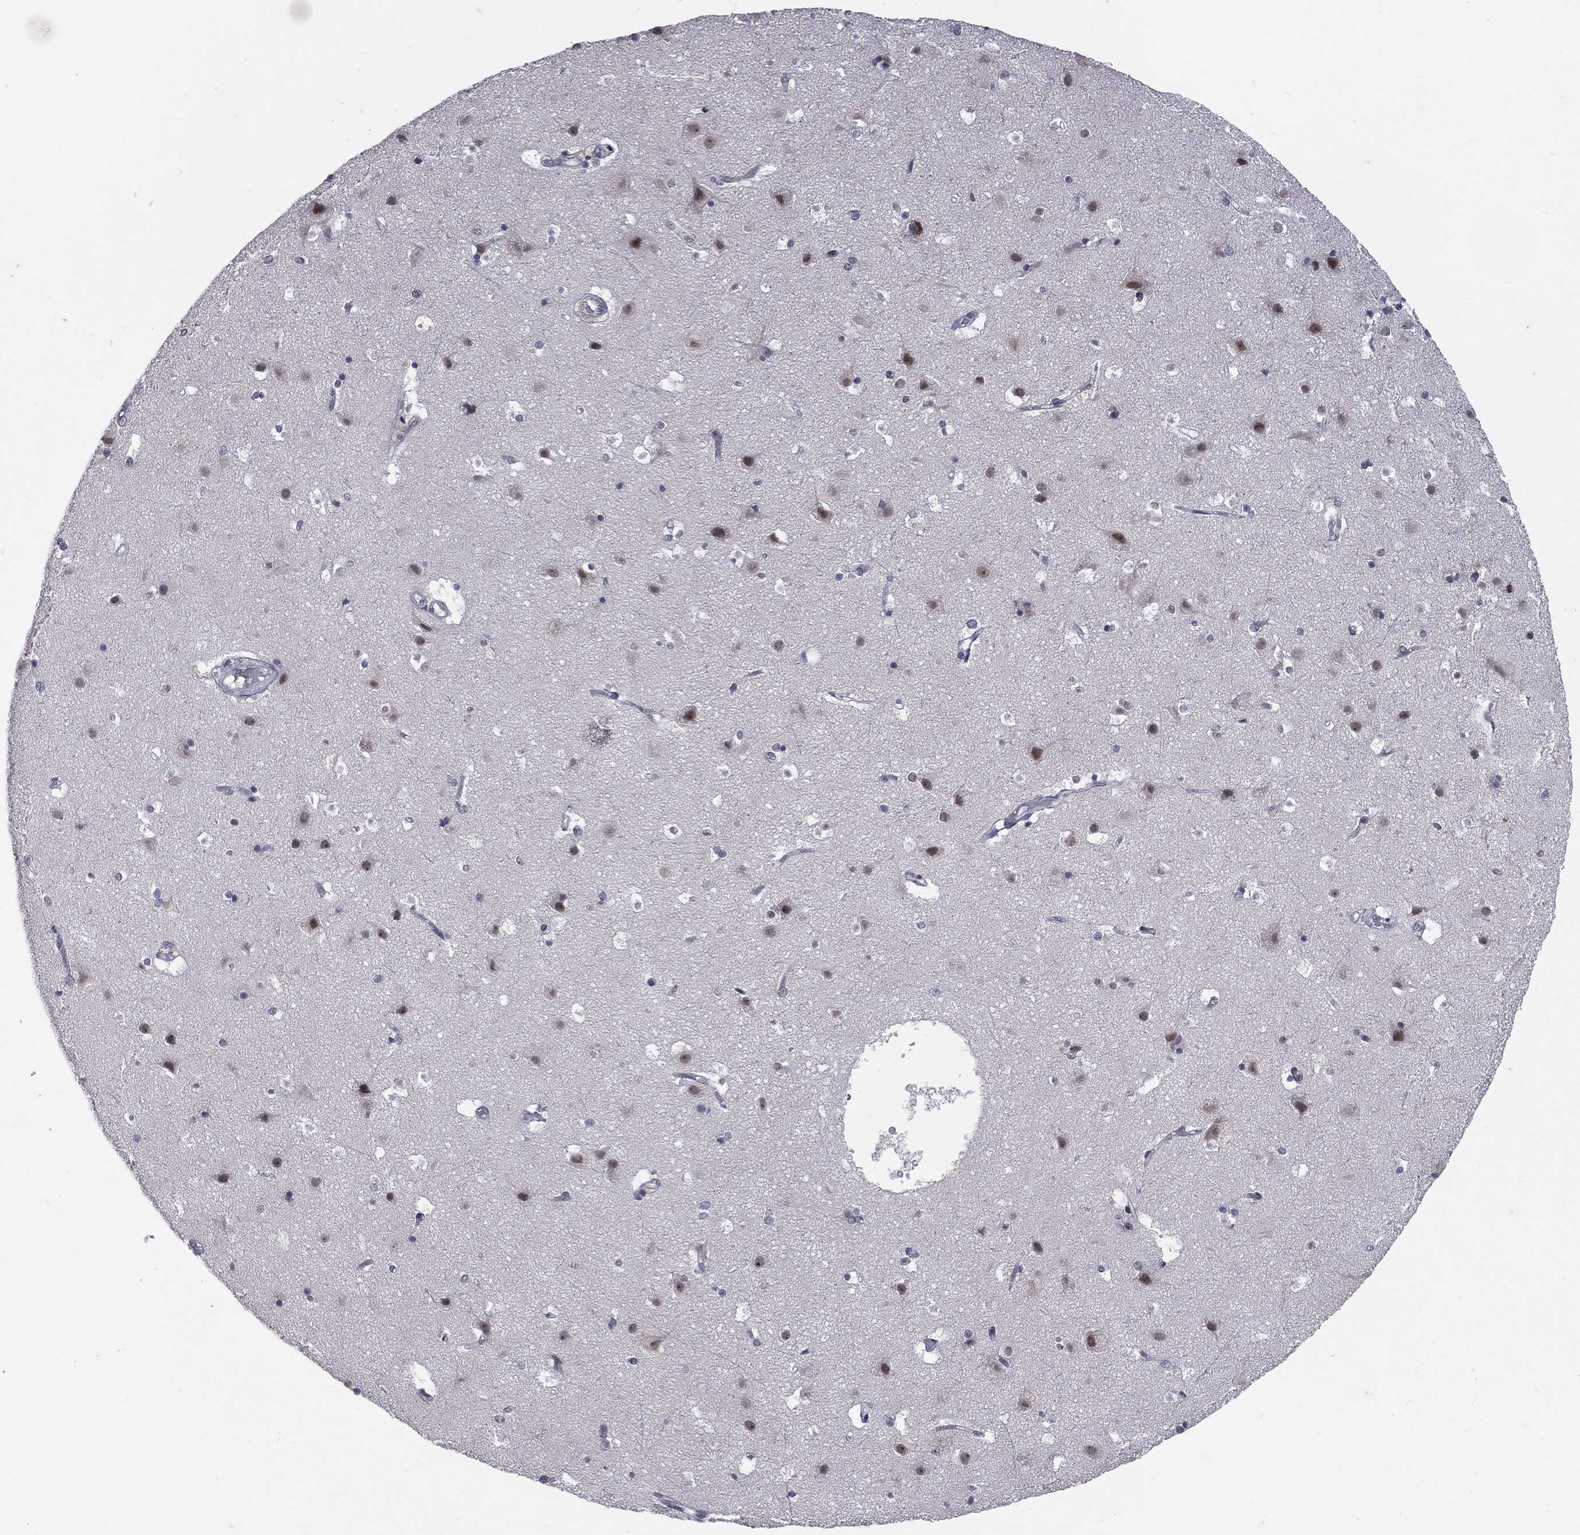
{"staining": {"intensity": "negative", "quantity": "none", "location": "none"}, "tissue": "cerebral cortex", "cell_type": "Endothelial cells", "image_type": "normal", "snomed": [{"axis": "morphology", "description": "Normal tissue, NOS"}, {"axis": "topography", "description": "Cerebral cortex"}], "caption": "DAB immunohistochemical staining of normal cerebral cortex demonstrates no significant expression in endothelial cells. (DAB (3,3'-diaminobenzidine) immunohistochemistry with hematoxylin counter stain).", "gene": "MORC2", "patient": {"sex": "female", "age": 52}}